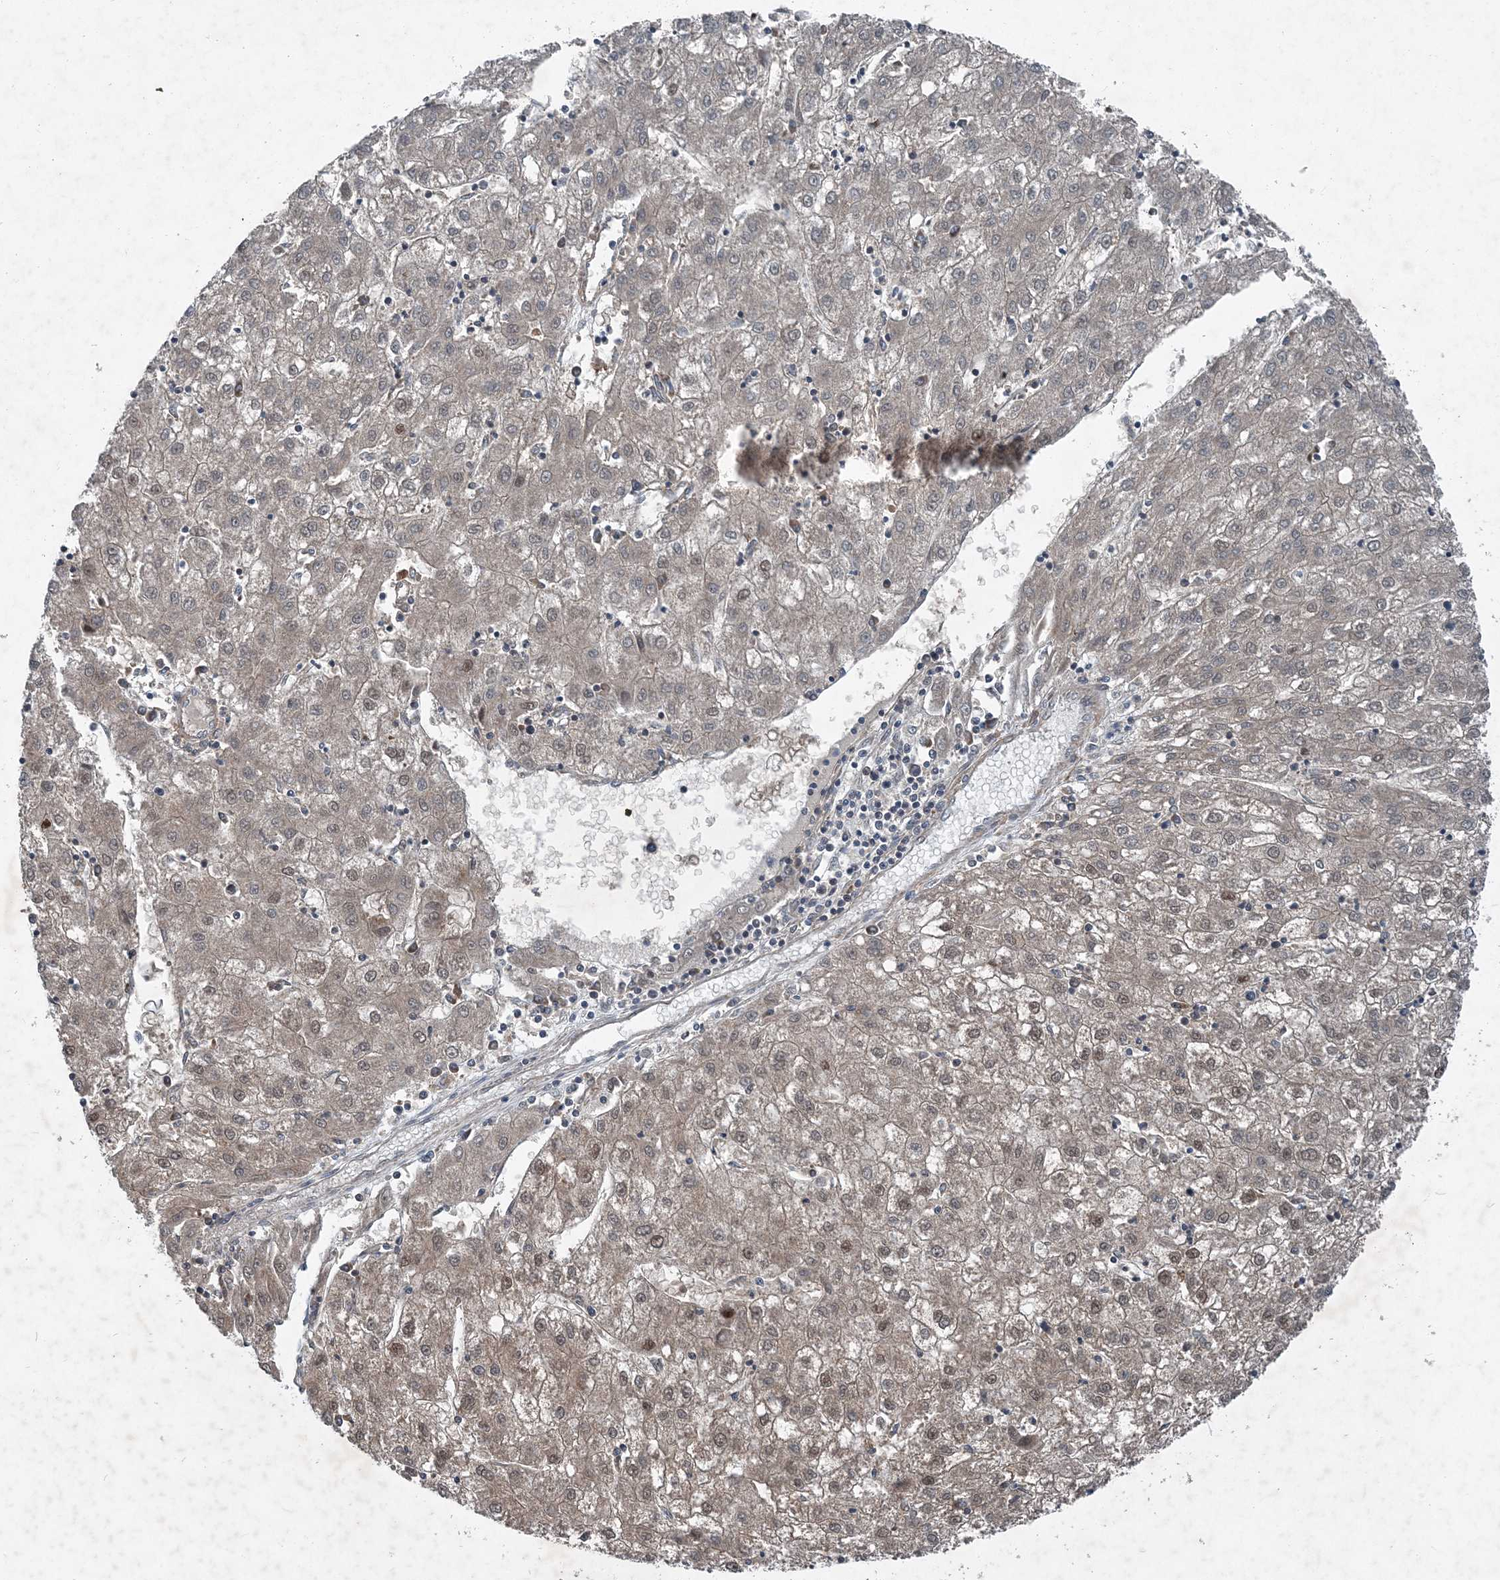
{"staining": {"intensity": "weak", "quantity": ">75%", "location": "cytoplasmic/membranous,nuclear"}, "tissue": "liver cancer", "cell_type": "Tumor cells", "image_type": "cancer", "snomed": [{"axis": "morphology", "description": "Carcinoma, Hepatocellular, NOS"}, {"axis": "topography", "description": "Liver"}], "caption": "This is an image of immunohistochemistry (IHC) staining of liver cancer (hepatocellular carcinoma), which shows weak staining in the cytoplasmic/membranous and nuclear of tumor cells.", "gene": "NDUFA2", "patient": {"sex": "male", "age": 72}}